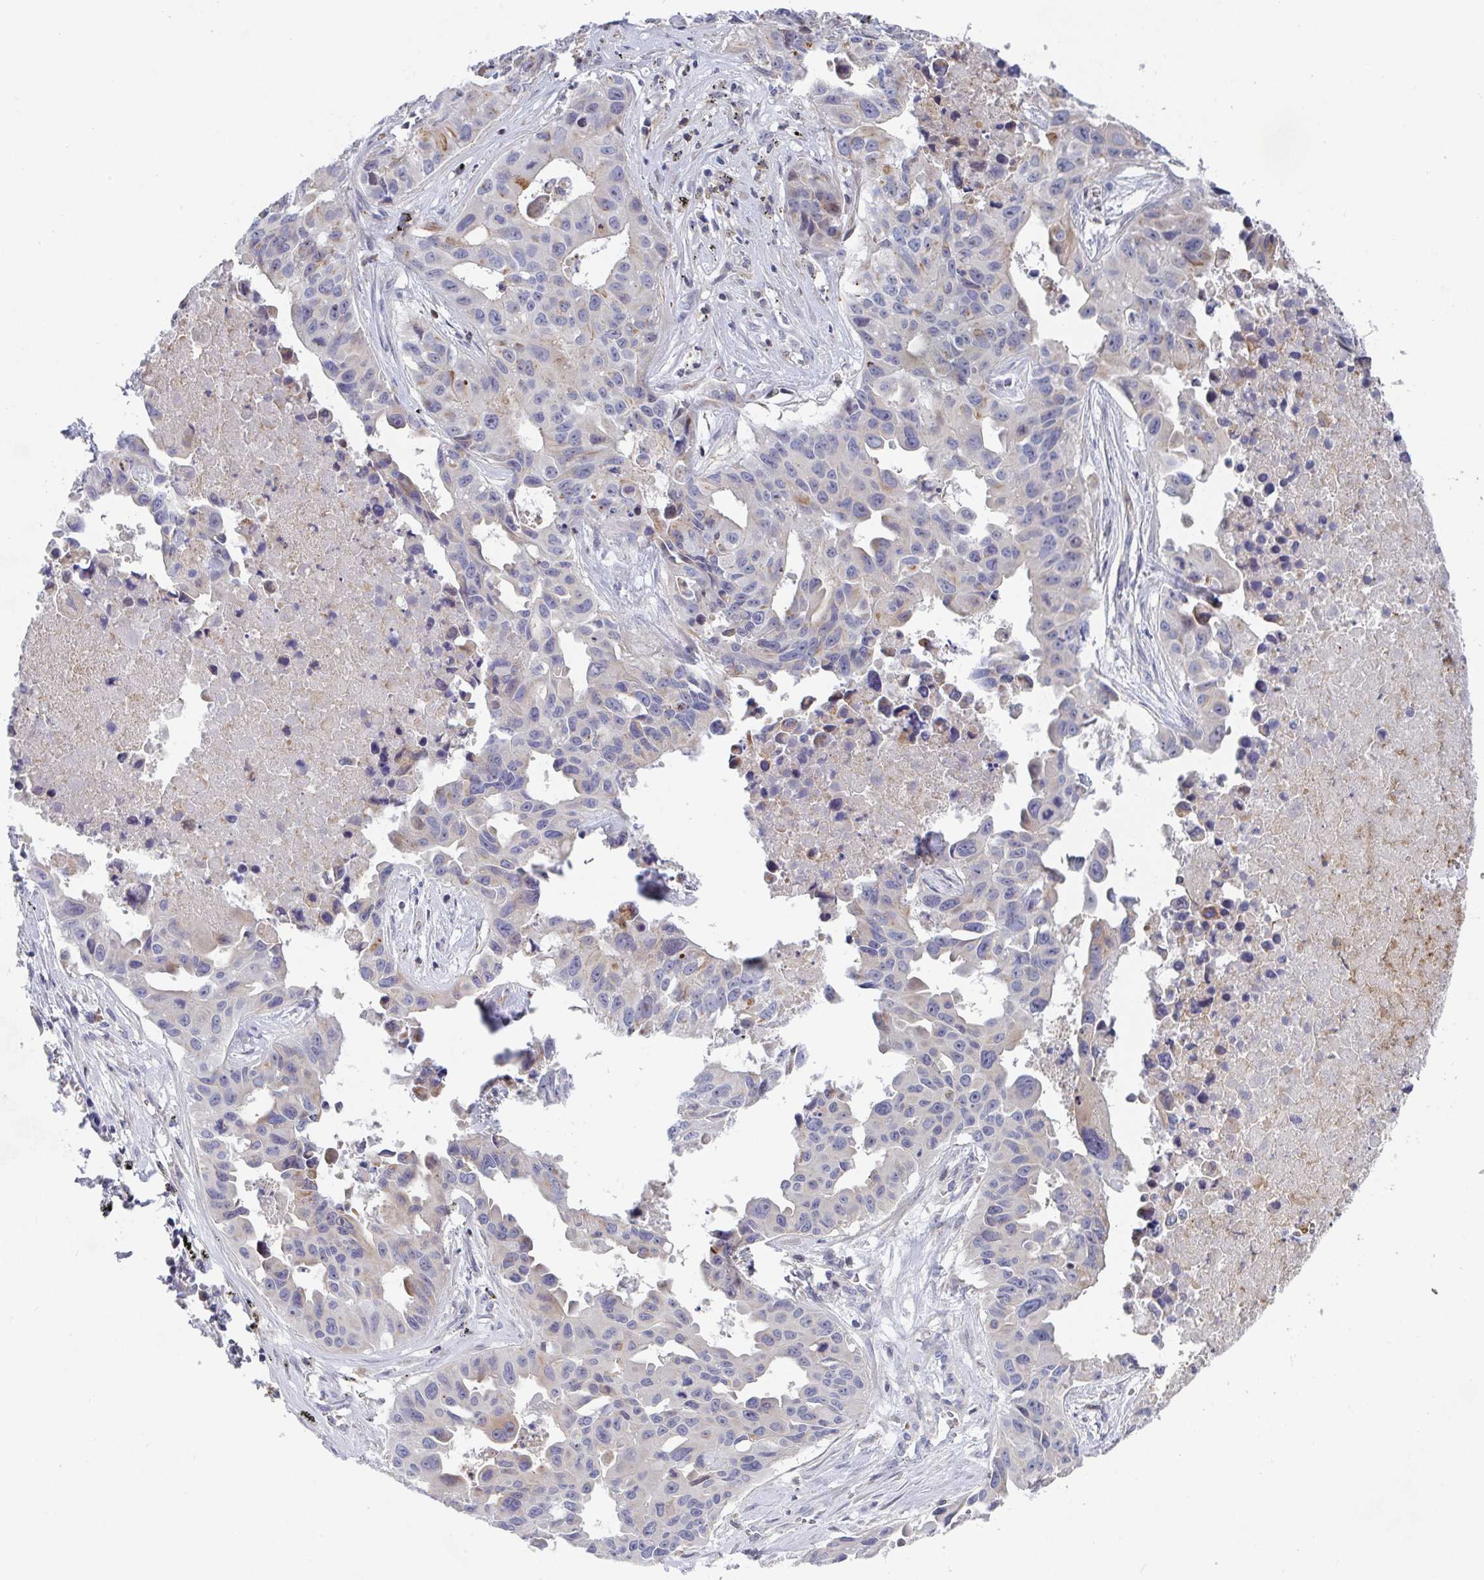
{"staining": {"intensity": "weak", "quantity": "<25%", "location": "cytoplasmic/membranous"}, "tissue": "lung cancer", "cell_type": "Tumor cells", "image_type": "cancer", "snomed": [{"axis": "morphology", "description": "Adenocarcinoma, NOS"}, {"axis": "topography", "description": "Lymph node"}, {"axis": "topography", "description": "Lung"}], "caption": "Tumor cells are negative for brown protein staining in lung adenocarcinoma.", "gene": "KLHL33", "patient": {"sex": "male", "age": 64}}